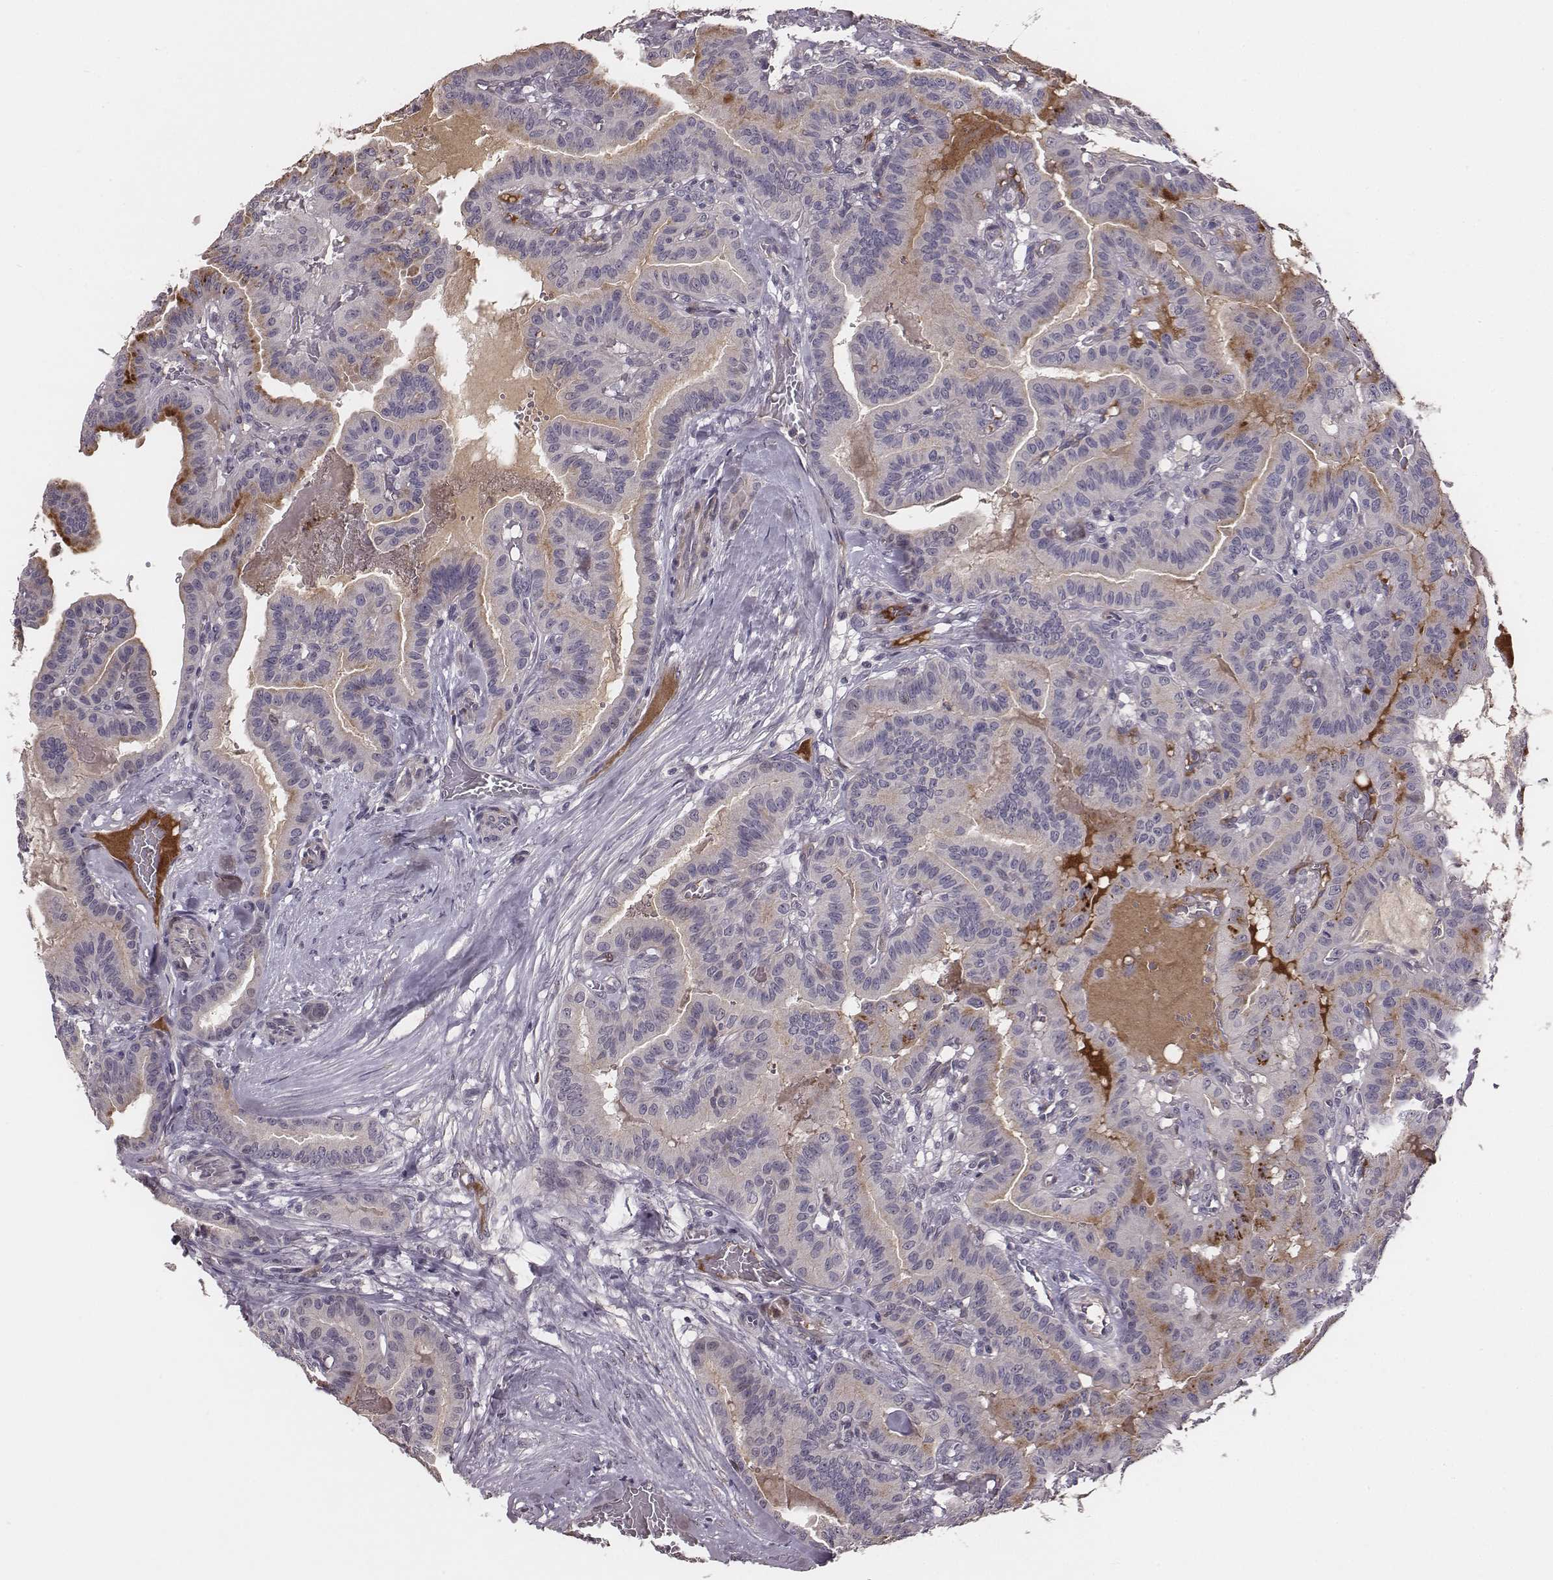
{"staining": {"intensity": "negative", "quantity": "none", "location": "none"}, "tissue": "thyroid cancer", "cell_type": "Tumor cells", "image_type": "cancer", "snomed": [{"axis": "morphology", "description": "Papillary adenocarcinoma, NOS"}, {"axis": "topography", "description": "Thyroid gland"}], "caption": "The image displays no significant expression in tumor cells of thyroid cancer. (Stains: DAB (3,3'-diaminobenzidine) immunohistochemistry (IHC) with hematoxylin counter stain, Microscopy: brightfield microscopy at high magnification).", "gene": "SLC22A6", "patient": {"sex": "male", "age": 87}}